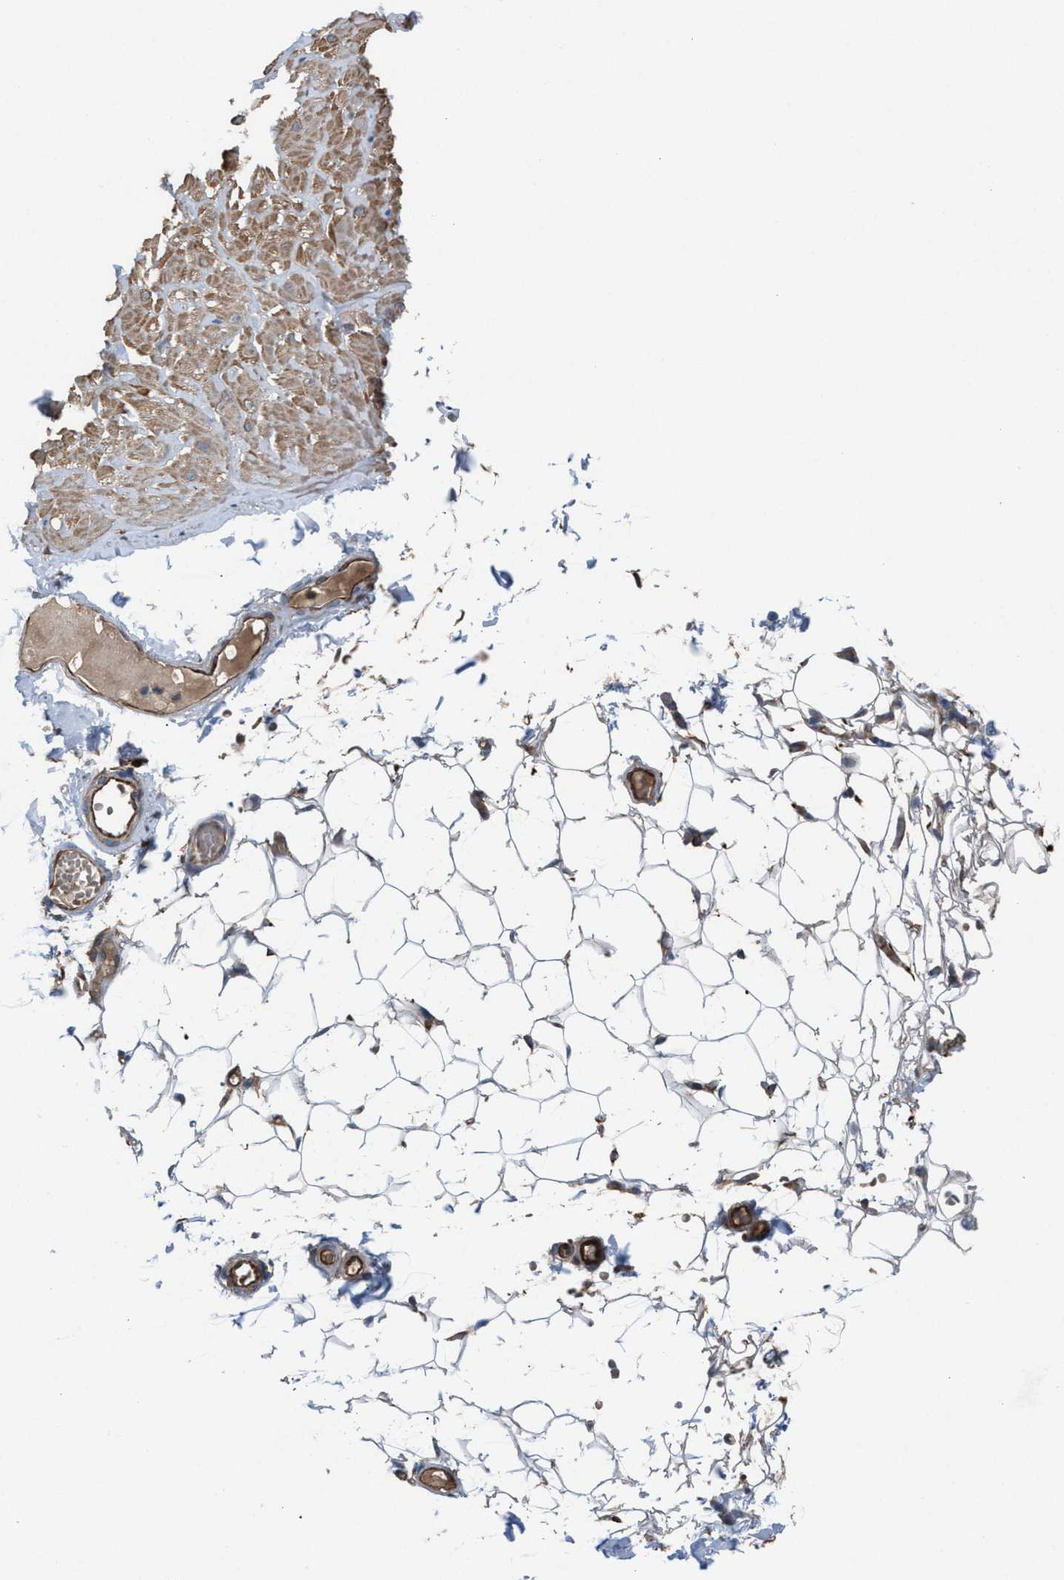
{"staining": {"intensity": "moderate", "quantity": ">75%", "location": "cytoplasmic/membranous"}, "tissue": "adipose tissue", "cell_type": "Adipocytes", "image_type": "normal", "snomed": [{"axis": "morphology", "description": "Normal tissue, NOS"}, {"axis": "topography", "description": "Adipose tissue"}, {"axis": "topography", "description": "Vascular tissue"}, {"axis": "topography", "description": "Peripheral nerve tissue"}], "caption": "A histopathology image of adipose tissue stained for a protein demonstrates moderate cytoplasmic/membranous brown staining in adipocytes.", "gene": "TPK1", "patient": {"sex": "male", "age": 25}}